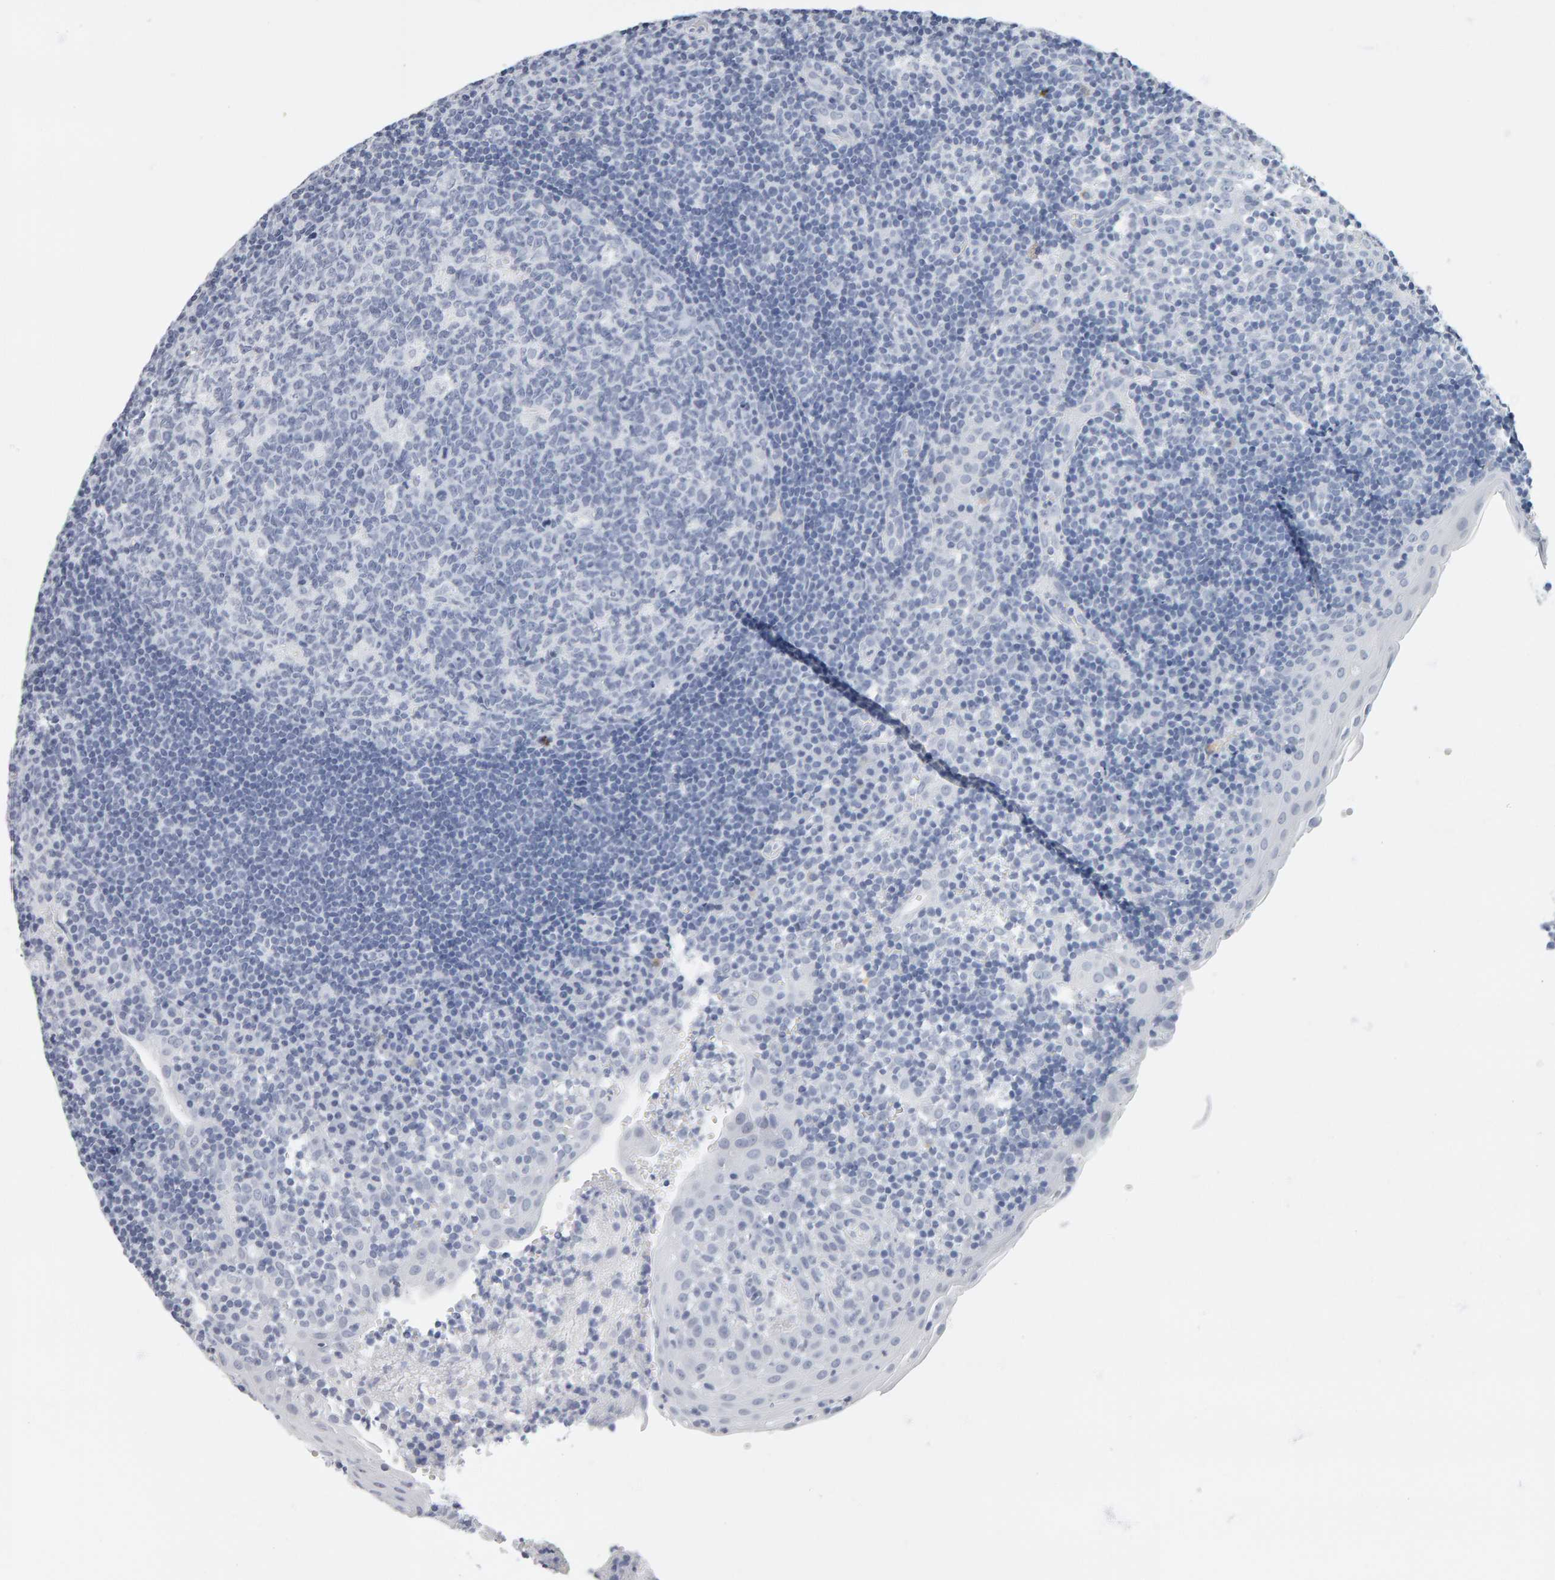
{"staining": {"intensity": "negative", "quantity": "none", "location": "none"}, "tissue": "tonsil", "cell_type": "Germinal center cells", "image_type": "normal", "snomed": [{"axis": "morphology", "description": "Normal tissue, NOS"}, {"axis": "topography", "description": "Tonsil"}], "caption": "Immunohistochemistry (IHC) micrograph of unremarkable tonsil: tonsil stained with DAB shows no significant protein expression in germinal center cells.", "gene": "SPACA3", "patient": {"sex": "female", "age": 40}}